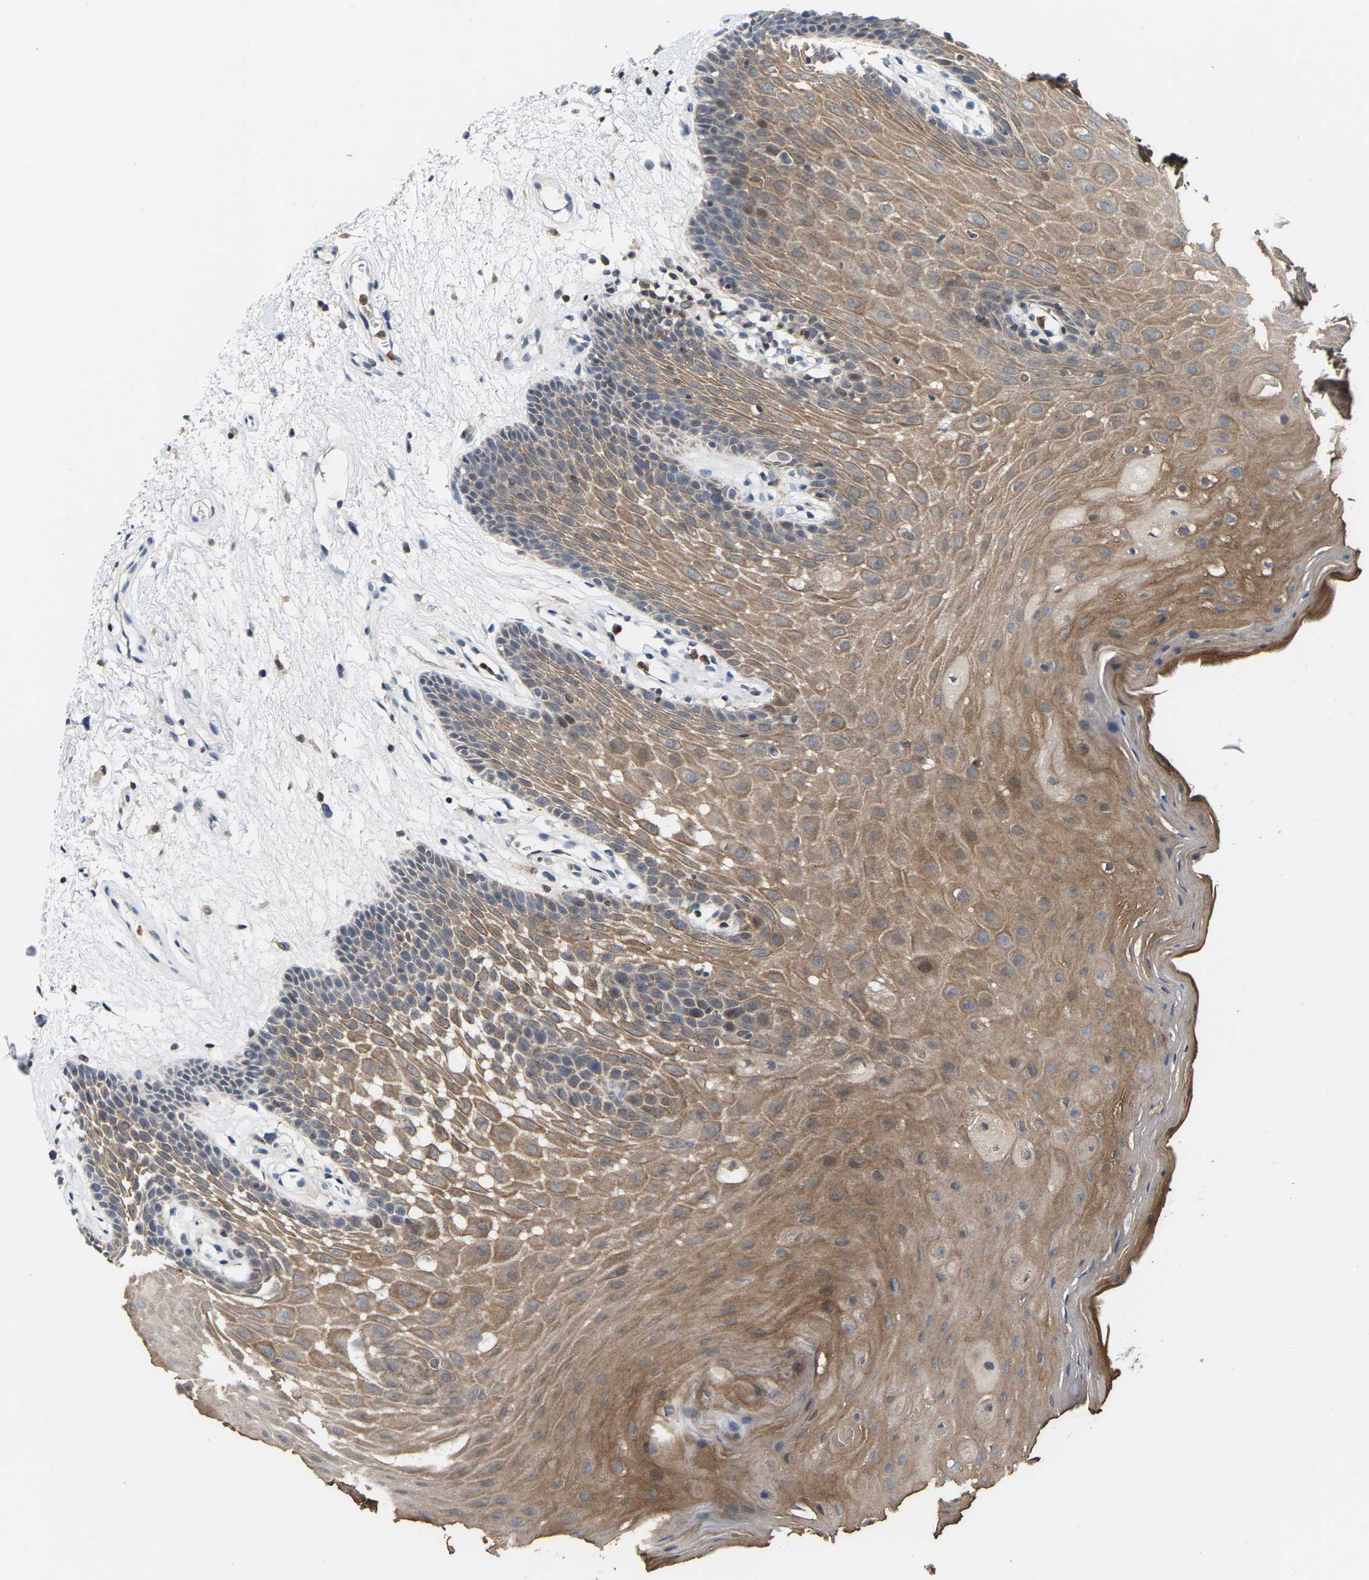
{"staining": {"intensity": "moderate", "quantity": ">75%", "location": "cytoplasmic/membranous"}, "tissue": "oral mucosa", "cell_type": "Squamous epithelial cells", "image_type": "normal", "snomed": [{"axis": "morphology", "description": "Normal tissue, NOS"}, {"axis": "morphology", "description": "Squamous cell carcinoma, NOS"}, {"axis": "topography", "description": "Oral tissue"}, {"axis": "topography", "description": "Head-Neck"}], "caption": "Immunohistochemistry histopathology image of normal oral mucosa: oral mucosa stained using IHC shows medium levels of moderate protein expression localized specifically in the cytoplasmic/membranous of squamous epithelial cells, appearing as a cytoplasmic/membranous brown color.", "gene": "FGD3", "patient": {"sex": "male", "age": 71}}